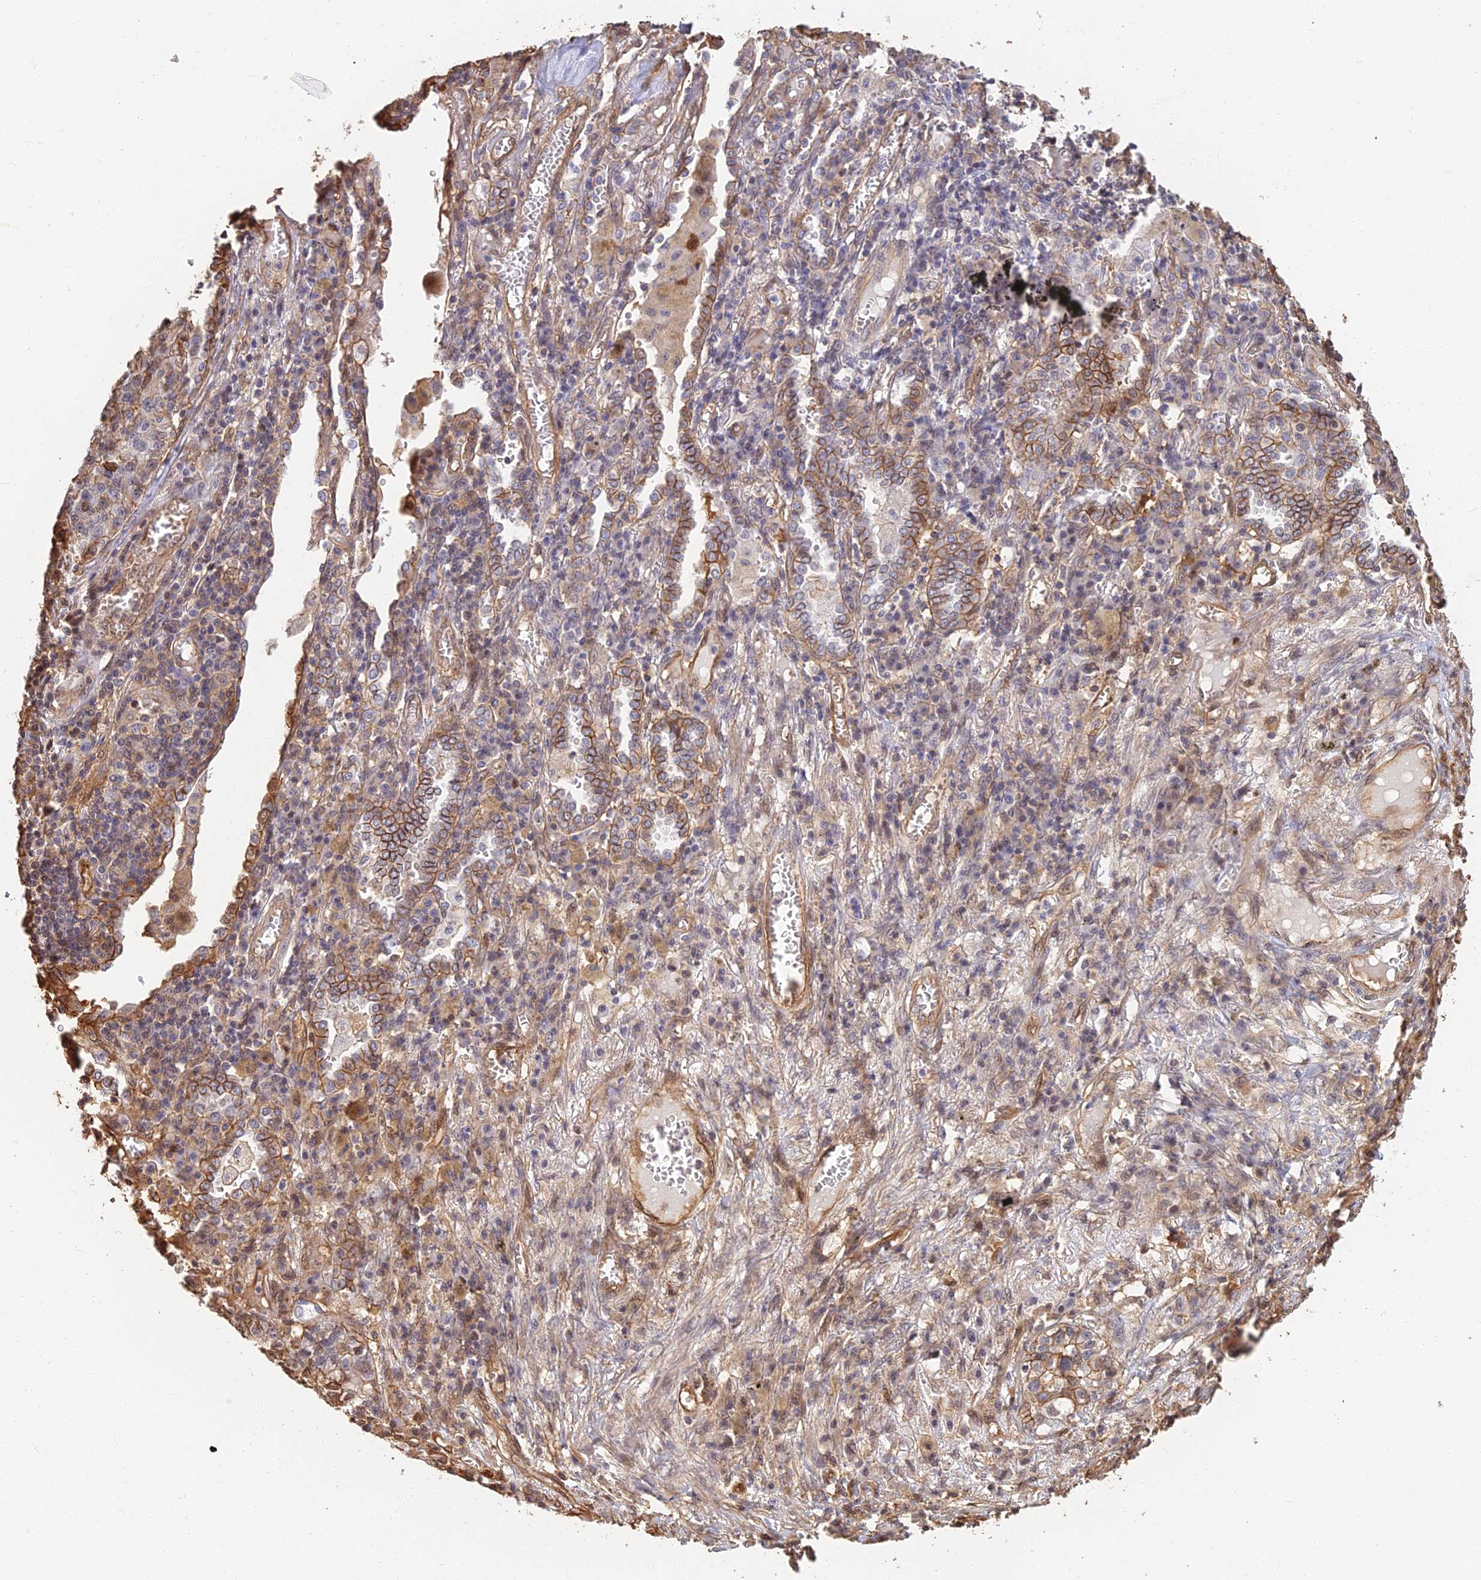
{"staining": {"intensity": "moderate", "quantity": "25%-75%", "location": "cytoplasmic/membranous"}, "tissue": "lung cancer", "cell_type": "Tumor cells", "image_type": "cancer", "snomed": [{"axis": "morphology", "description": "Adenocarcinoma, NOS"}, {"axis": "topography", "description": "Lung"}], "caption": "Immunohistochemical staining of human lung adenocarcinoma exhibits medium levels of moderate cytoplasmic/membranous staining in approximately 25%-75% of tumor cells.", "gene": "LRRN3", "patient": {"sex": "male", "age": 49}}